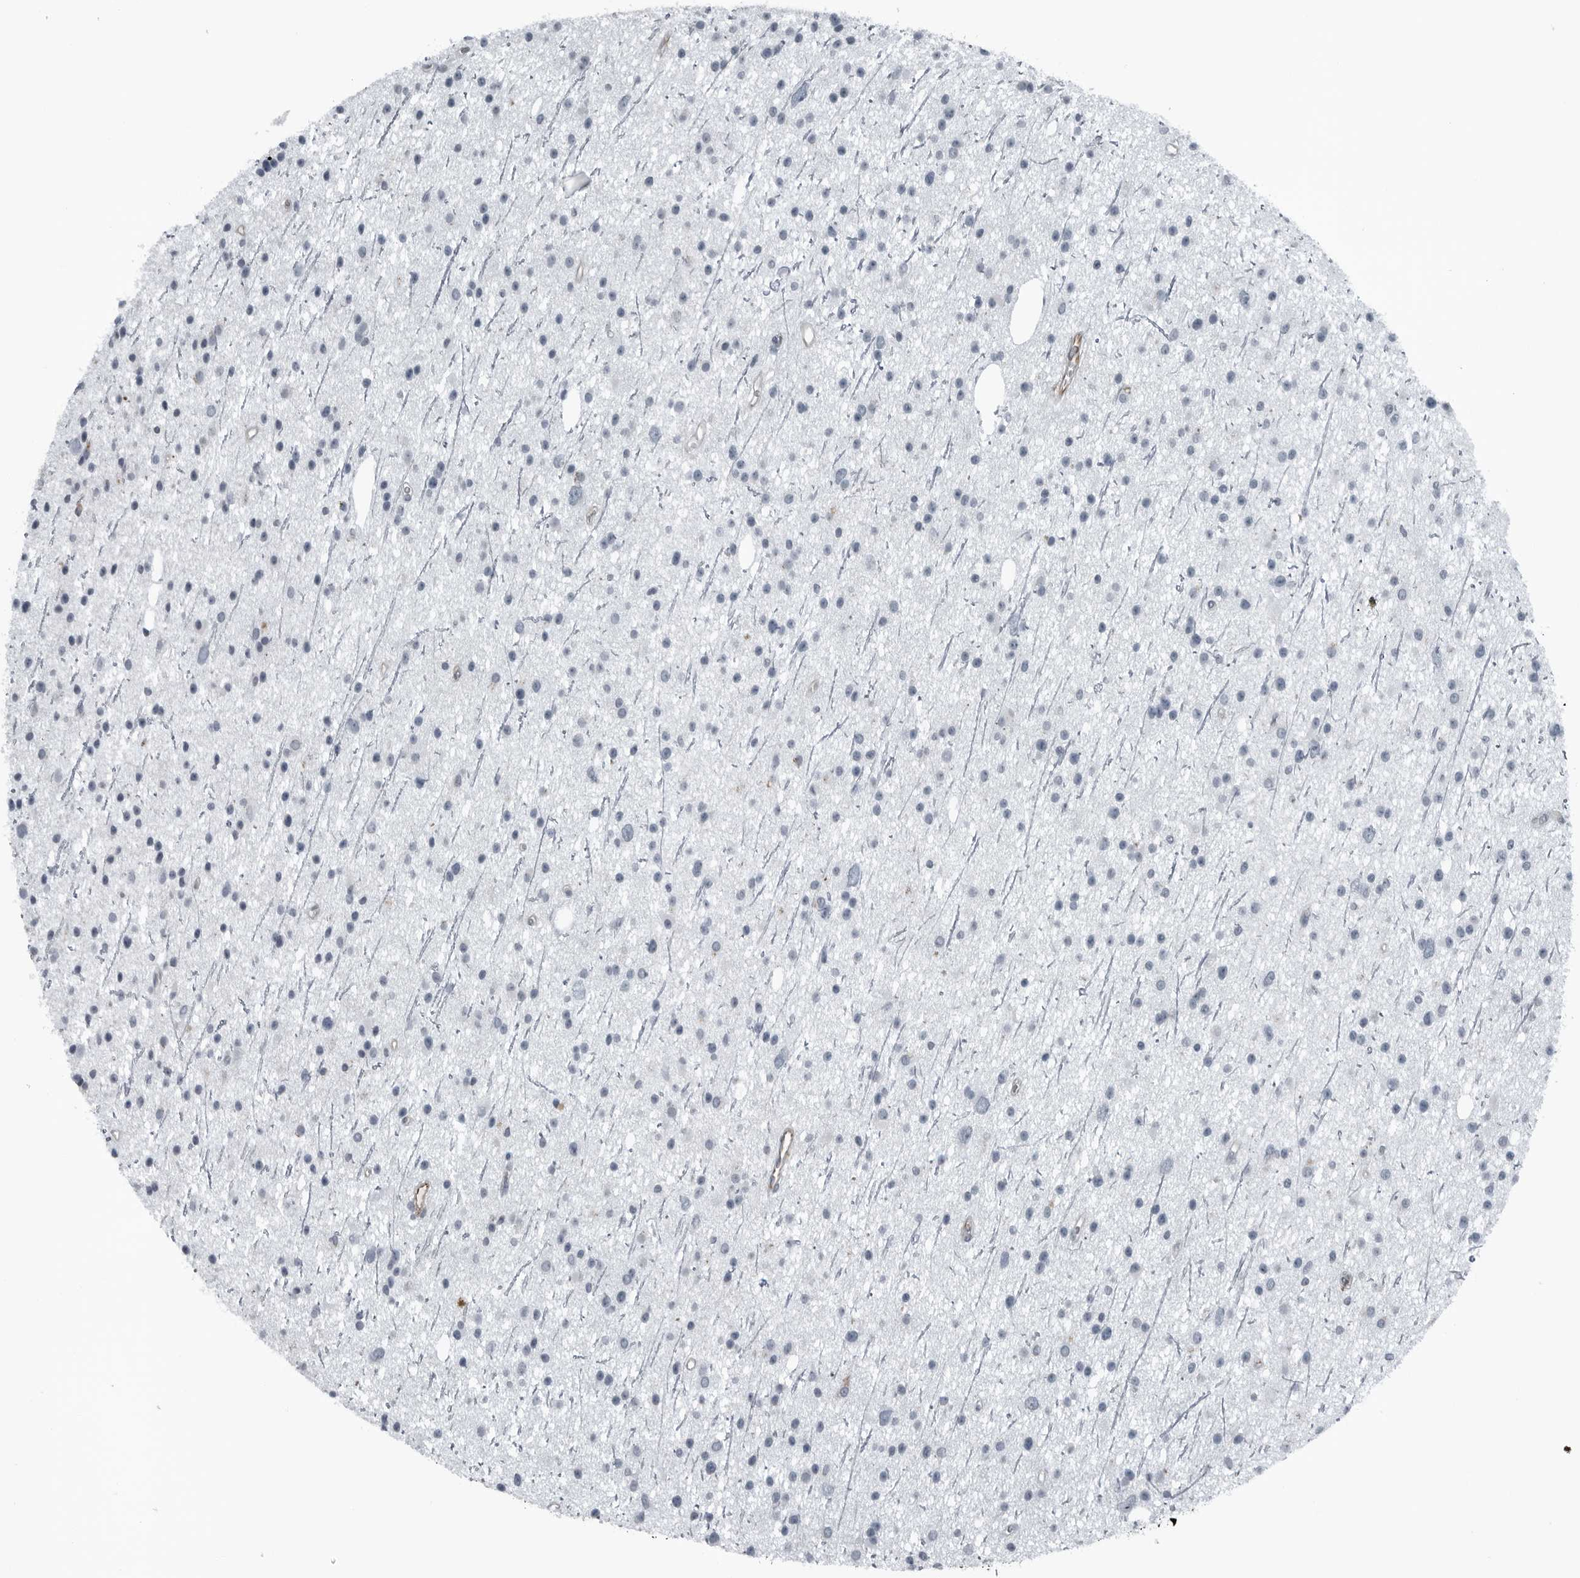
{"staining": {"intensity": "negative", "quantity": "none", "location": "none"}, "tissue": "glioma", "cell_type": "Tumor cells", "image_type": "cancer", "snomed": [{"axis": "morphology", "description": "Glioma, malignant, Low grade"}, {"axis": "topography", "description": "Cerebral cortex"}], "caption": "Human malignant glioma (low-grade) stained for a protein using immunohistochemistry (IHC) demonstrates no staining in tumor cells.", "gene": "GAK", "patient": {"sex": "female", "age": 39}}